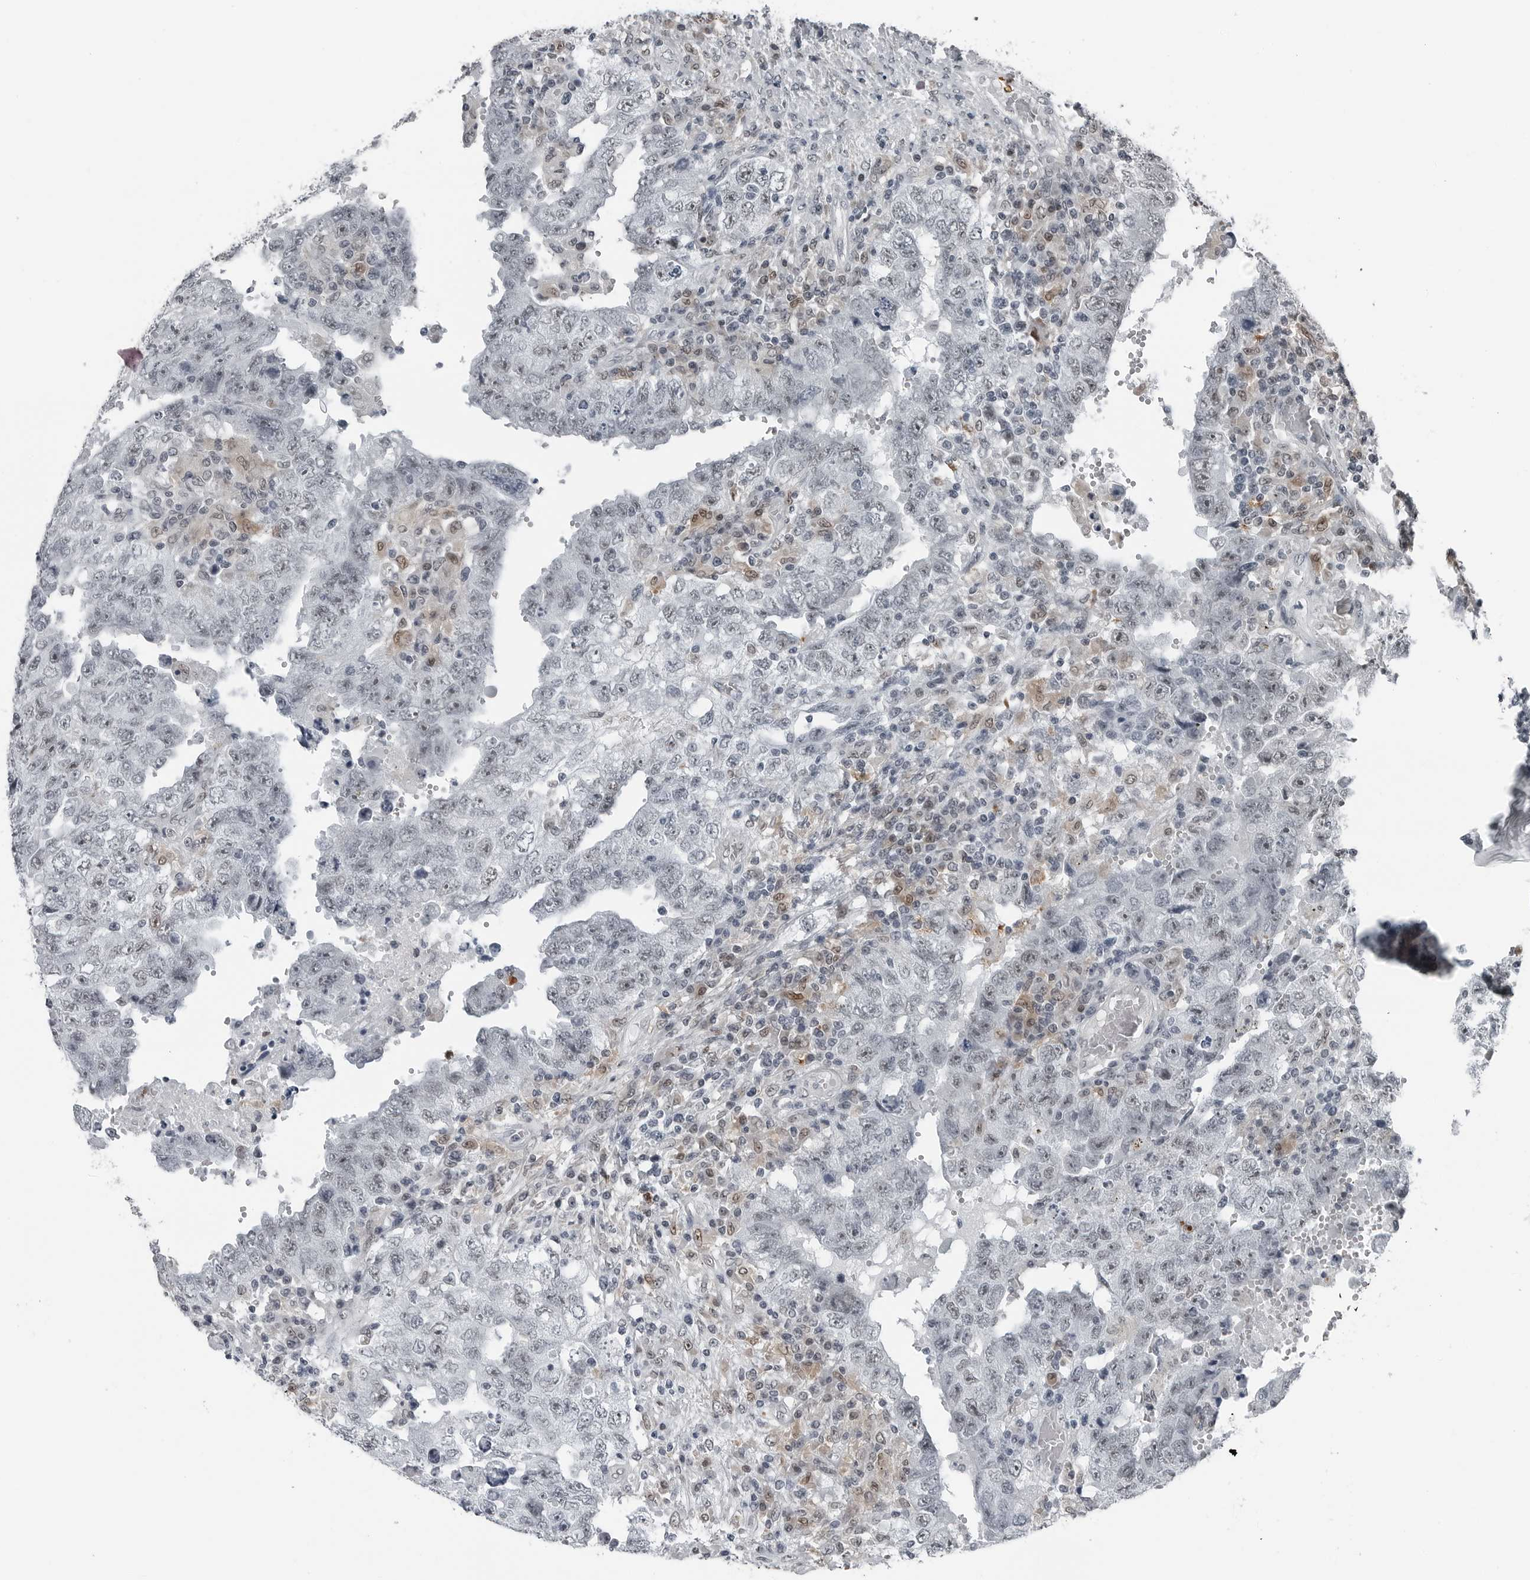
{"staining": {"intensity": "weak", "quantity": "<25%", "location": "nuclear"}, "tissue": "testis cancer", "cell_type": "Tumor cells", "image_type": "cancer", "snomed": [{"axis": "morphology", "description": "Carcinoma, Embryonal, NOS"}, {"axis": "topography", "description": "Testis"}], "caption": "Immunohistochemistry micrograph of human testis embryonal carcinoma stained for a protein (brown), which reveals no expression in tumor cells.", "gene": "AKR1A1", "patient": {"sex": "male", "age": 26}}